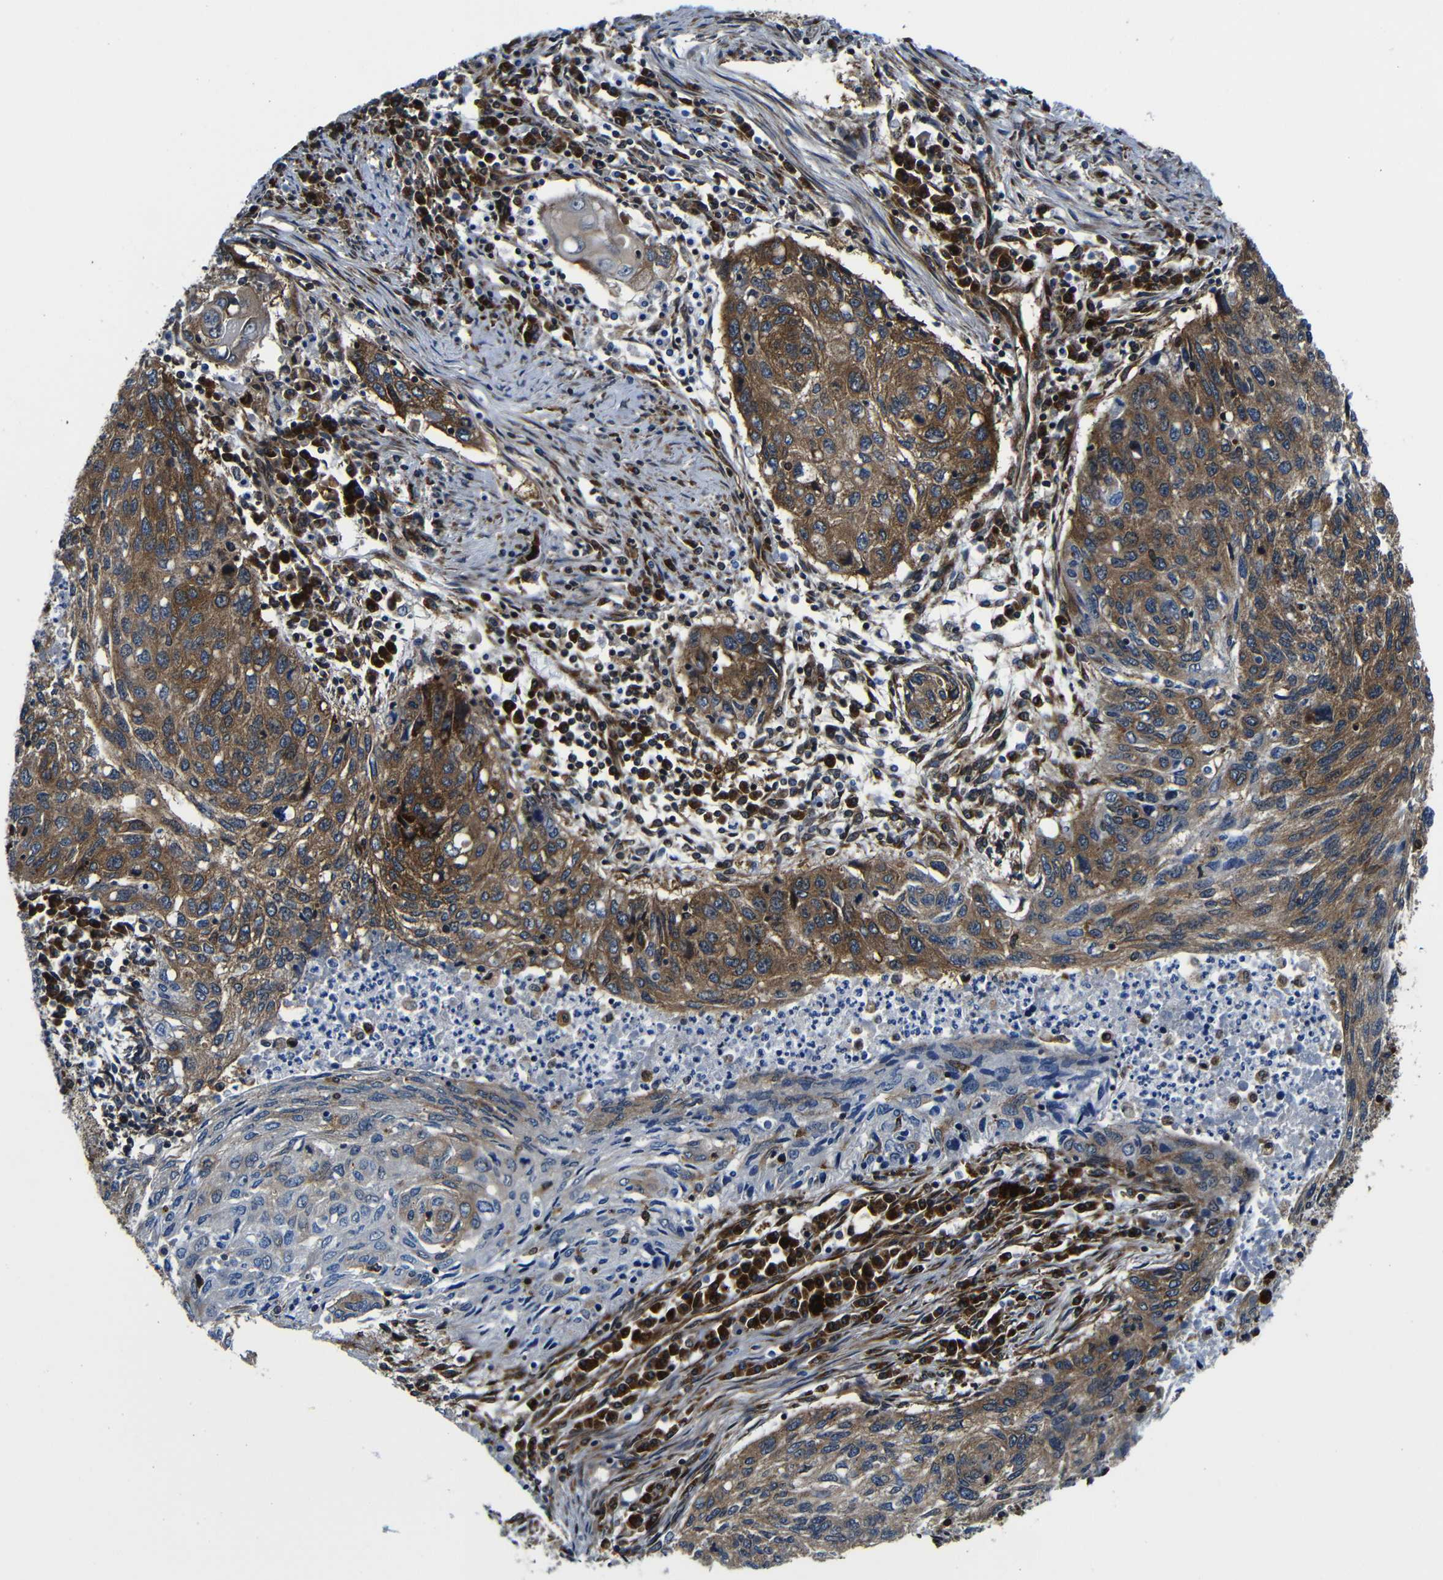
{"staining": {"intensity": "moderate", "quantity": ">75%", "location": "cytoplasmic/membranous"}, "tissue": "lung cancer", "cell_type": "Tumor cells", "image_type": "cancer", "snomed": [{"axis": "morphology", "description": "Squamous cell carcinoma, NOS"}, {"axis": "topography", "description": "Lung"}], "caption": "Tumor cells display medium levels of moderate cytoplasmic/membranous expression in approximately >75% of cells in human lung squamous cell carcinoma.", "gene": "ABCE1", "patient": {"sex": "female", "age": 63}}